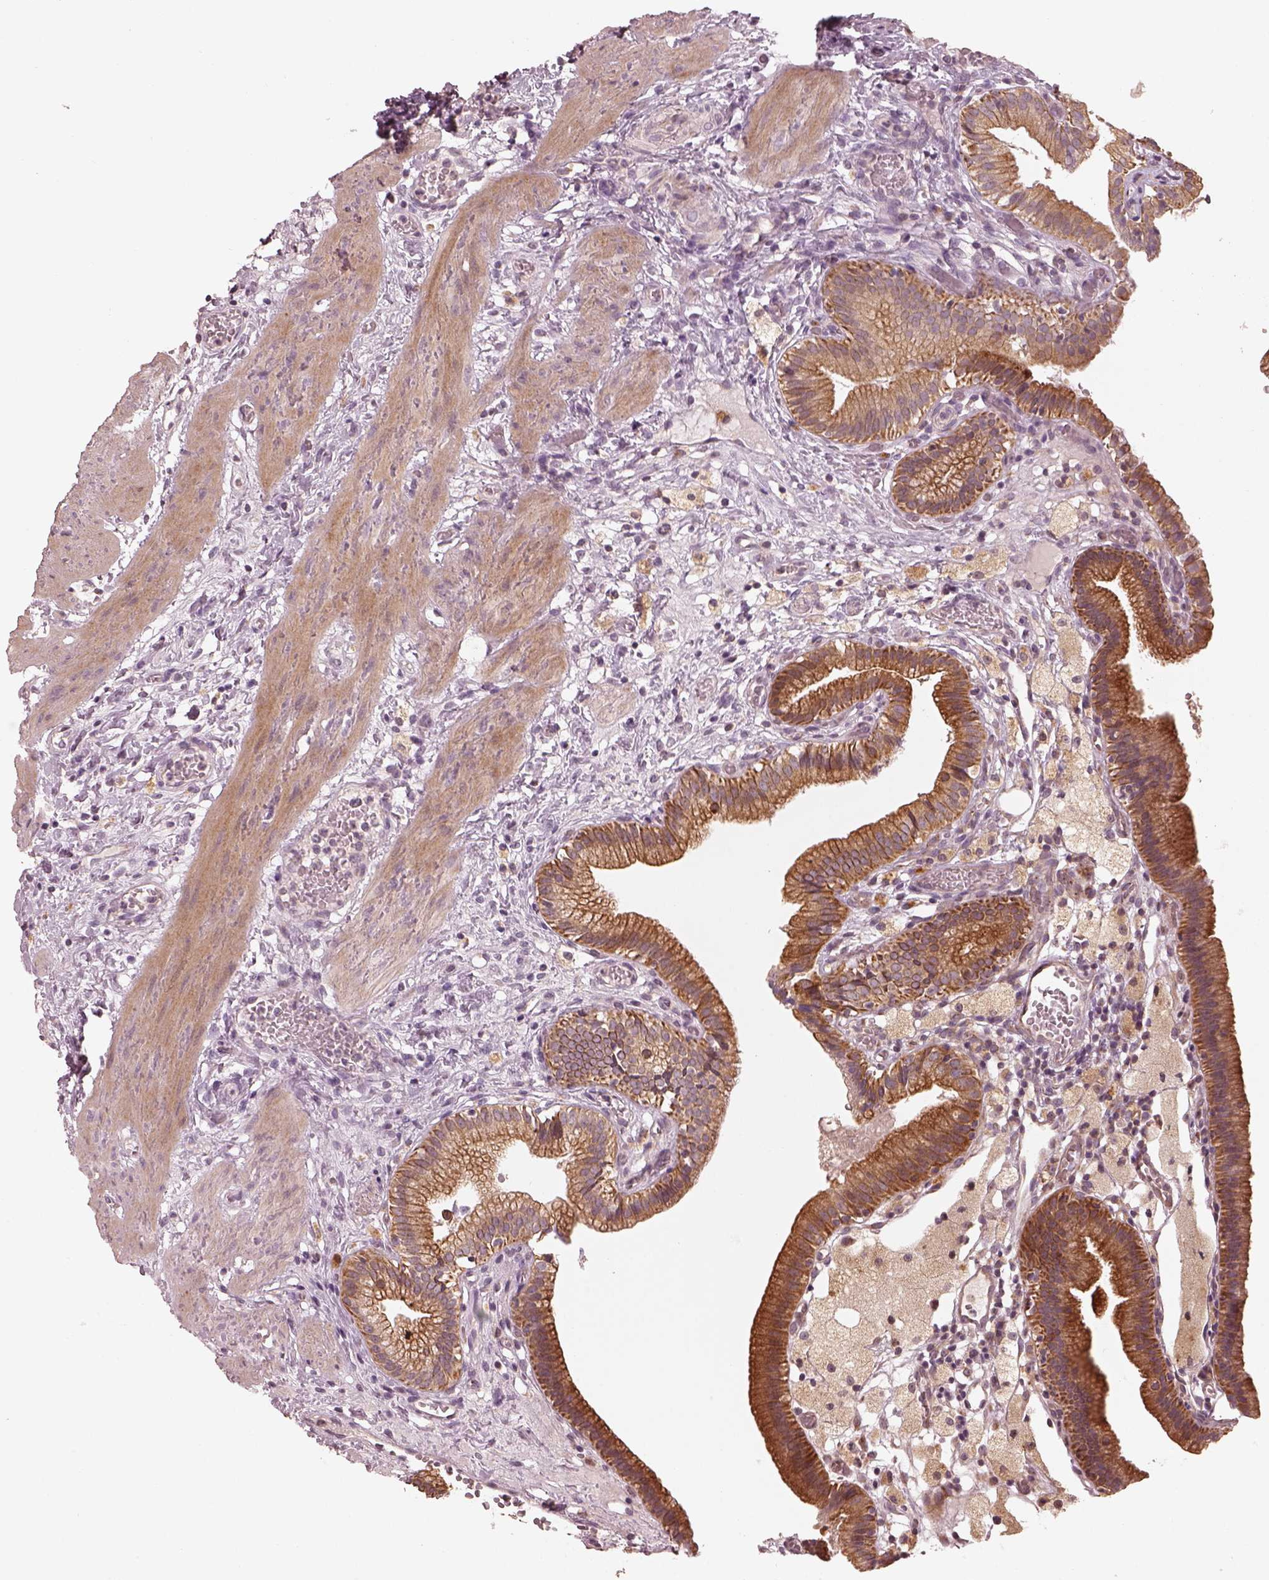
{"staining": {"intensity": "moderate", "quantity": ">75%", "location": "cytoplasmic/membranous"}, "tissue": "gallbladder", "cell_type": "Glandular cells", "image_type": "normal", "snomed": [{"axis": "morphology", "description": "Normal tissue, NOS"}, {"axis": "topography", "description": "Gallbladder"}], "caption": "Human gallbladder stained for a protein (brown) displays moderate cytoplasmic/membranous positive expression in about >75% of glandular cells.", "gene": "SLC25A46", "patient": {"sex": "female", "age": 24}}